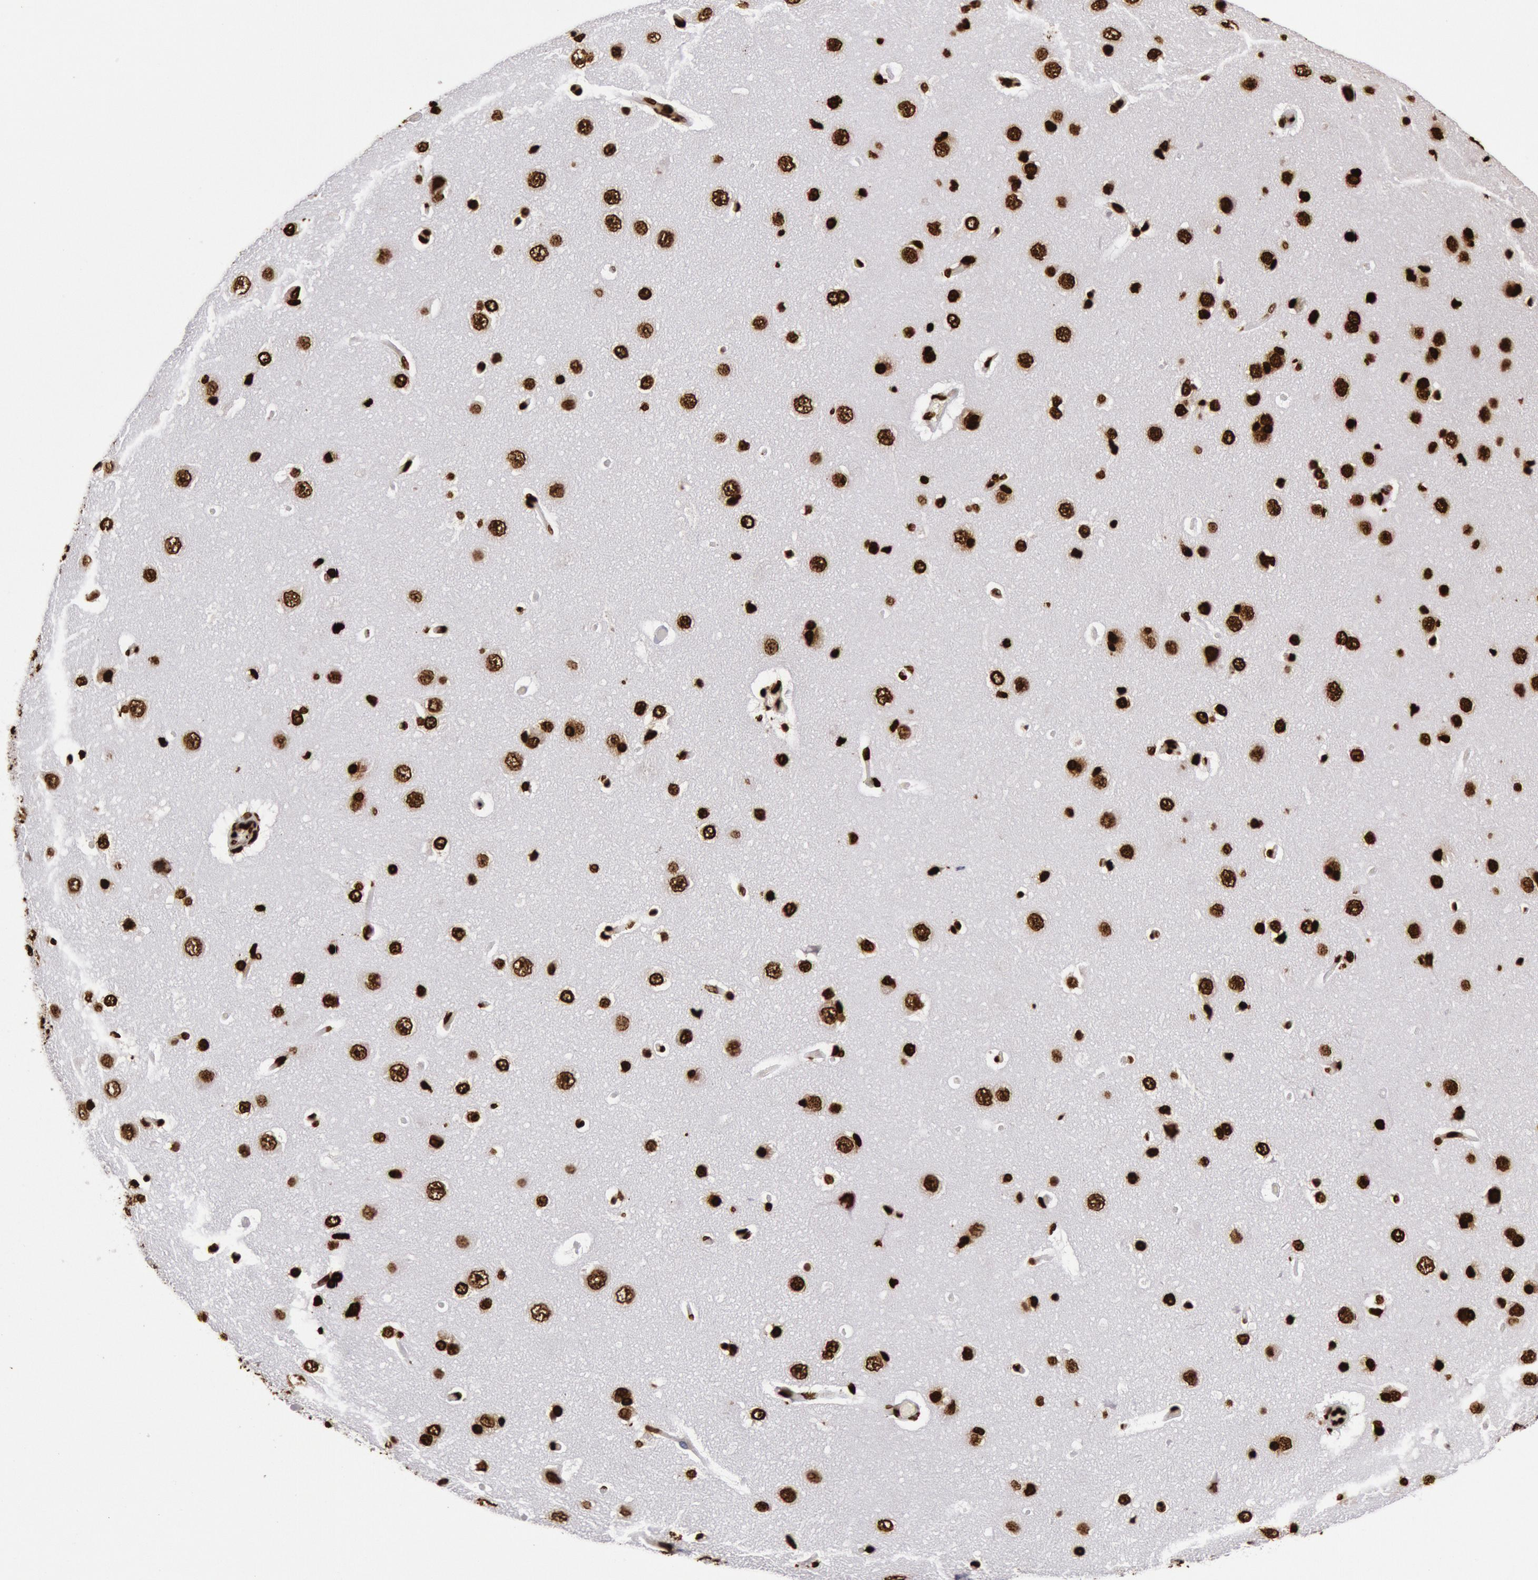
{"staining": {"intensity": "strong", "quantity": ">75%", "location": "nuclear"}, "tissue": "cerebral cortex", "cell_type": "Endothelial cells", "image_type": "normal", "snomed": [{"axis": "morphology", "description": "Normal tissue, NOS"}, {"axis": "topography", "description": "Cerebral cortex"}], "caption": "This histopathology image demonstrates unremarkable cerebral cortex stained with immunohistochemistry to label a protein in brown. The nuclear of endothelial cells show strong positivity for the protein. Nuclei are counter-stained blue.", "gene": "H3", "patient": {"sex": "female", "age": 45}}